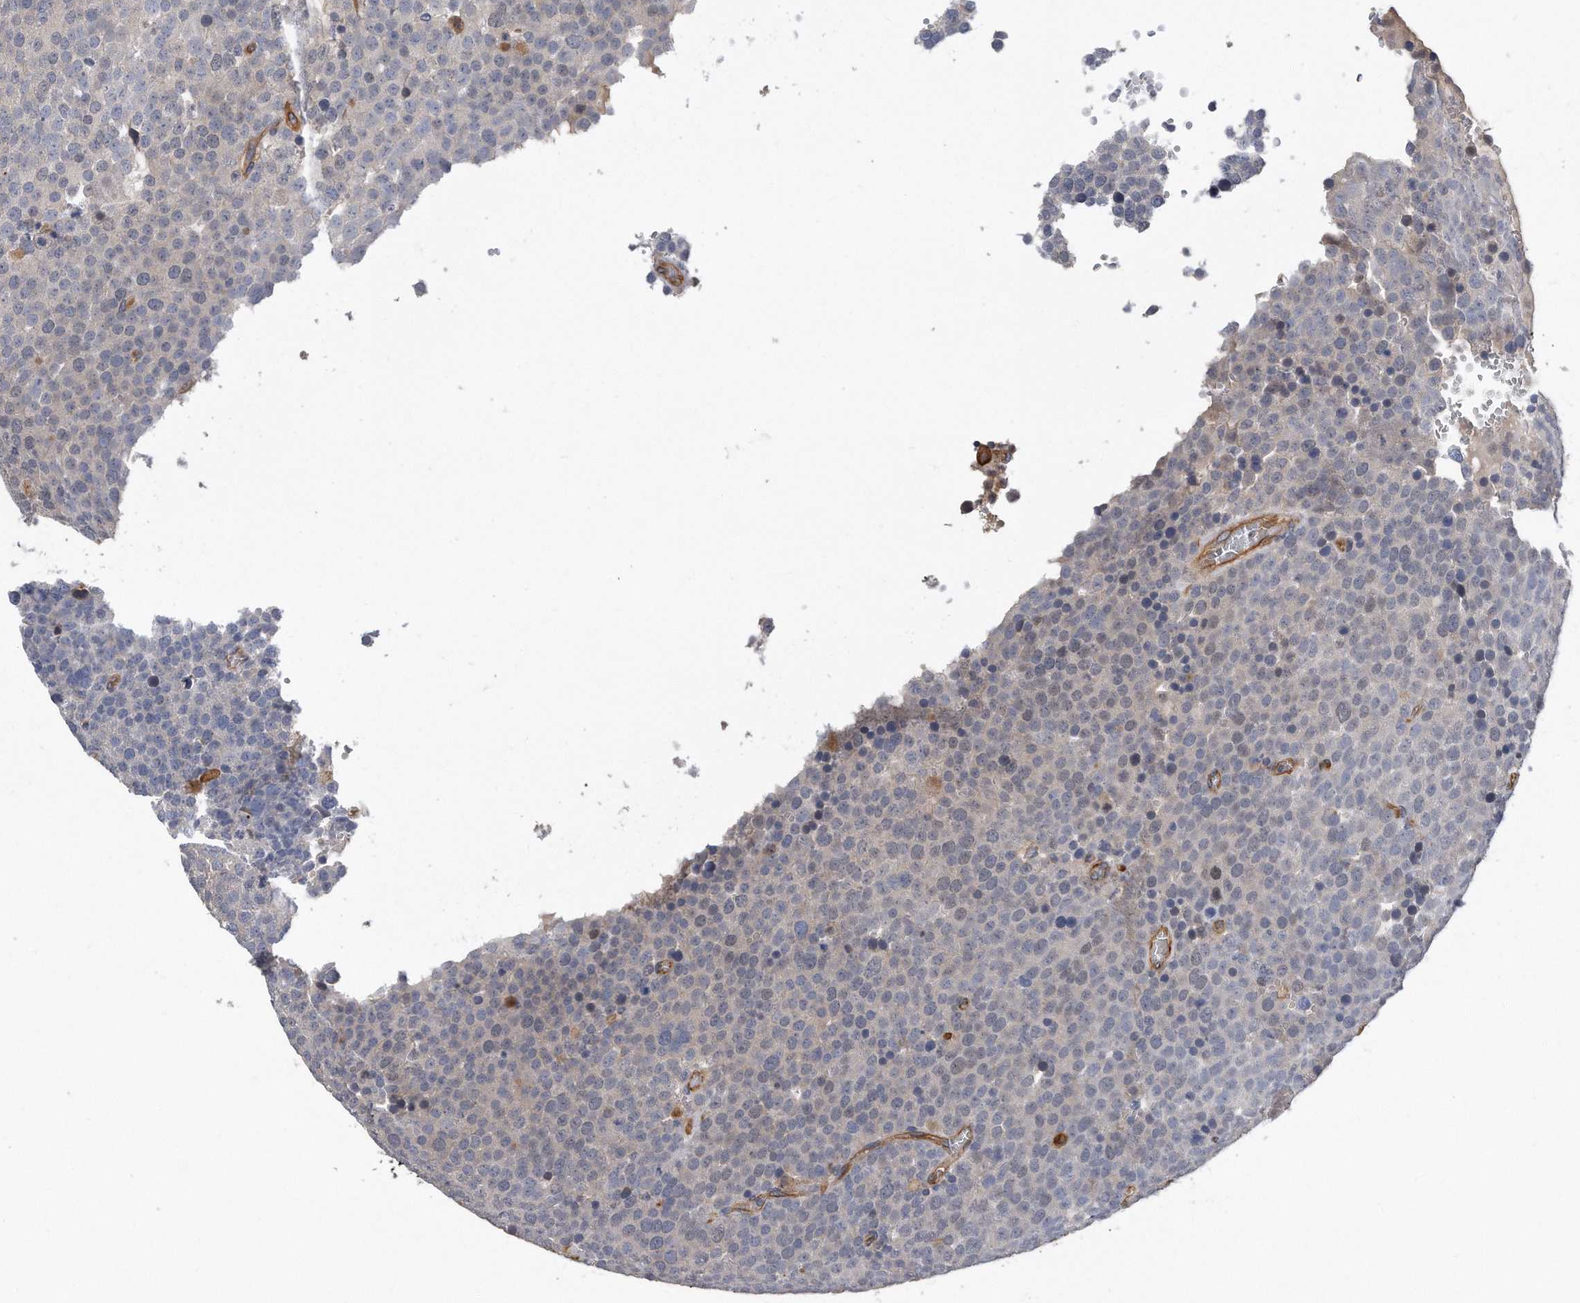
{"staining": {"intensity": "negative", "quantity": "none", "location": "none"}, "tissue": "testis cancer", "cell_type": "Tumor cells", "image_type": "cancer", "snomed": [{"axis": "morphology", "description": "Seminoma, NOS"}, {"axis": "topography", "description": "Testis"}], "caption": "Immunohistochemistry photomicrograph of neoplastic tissue: human seminoma (testis) stained with DAB (3,3'-diaminobenzidine) demonstrates no significant protein positivity in tumor cells. (Stains: DAB (3,3'-diaminobenzidine) immunohistochemistry with hematoxylin counter stain, Microscopy: brightfield microscopy at high magnification).", "gene": "GPC1", "patient": {"sex": "male", "age": 71}}